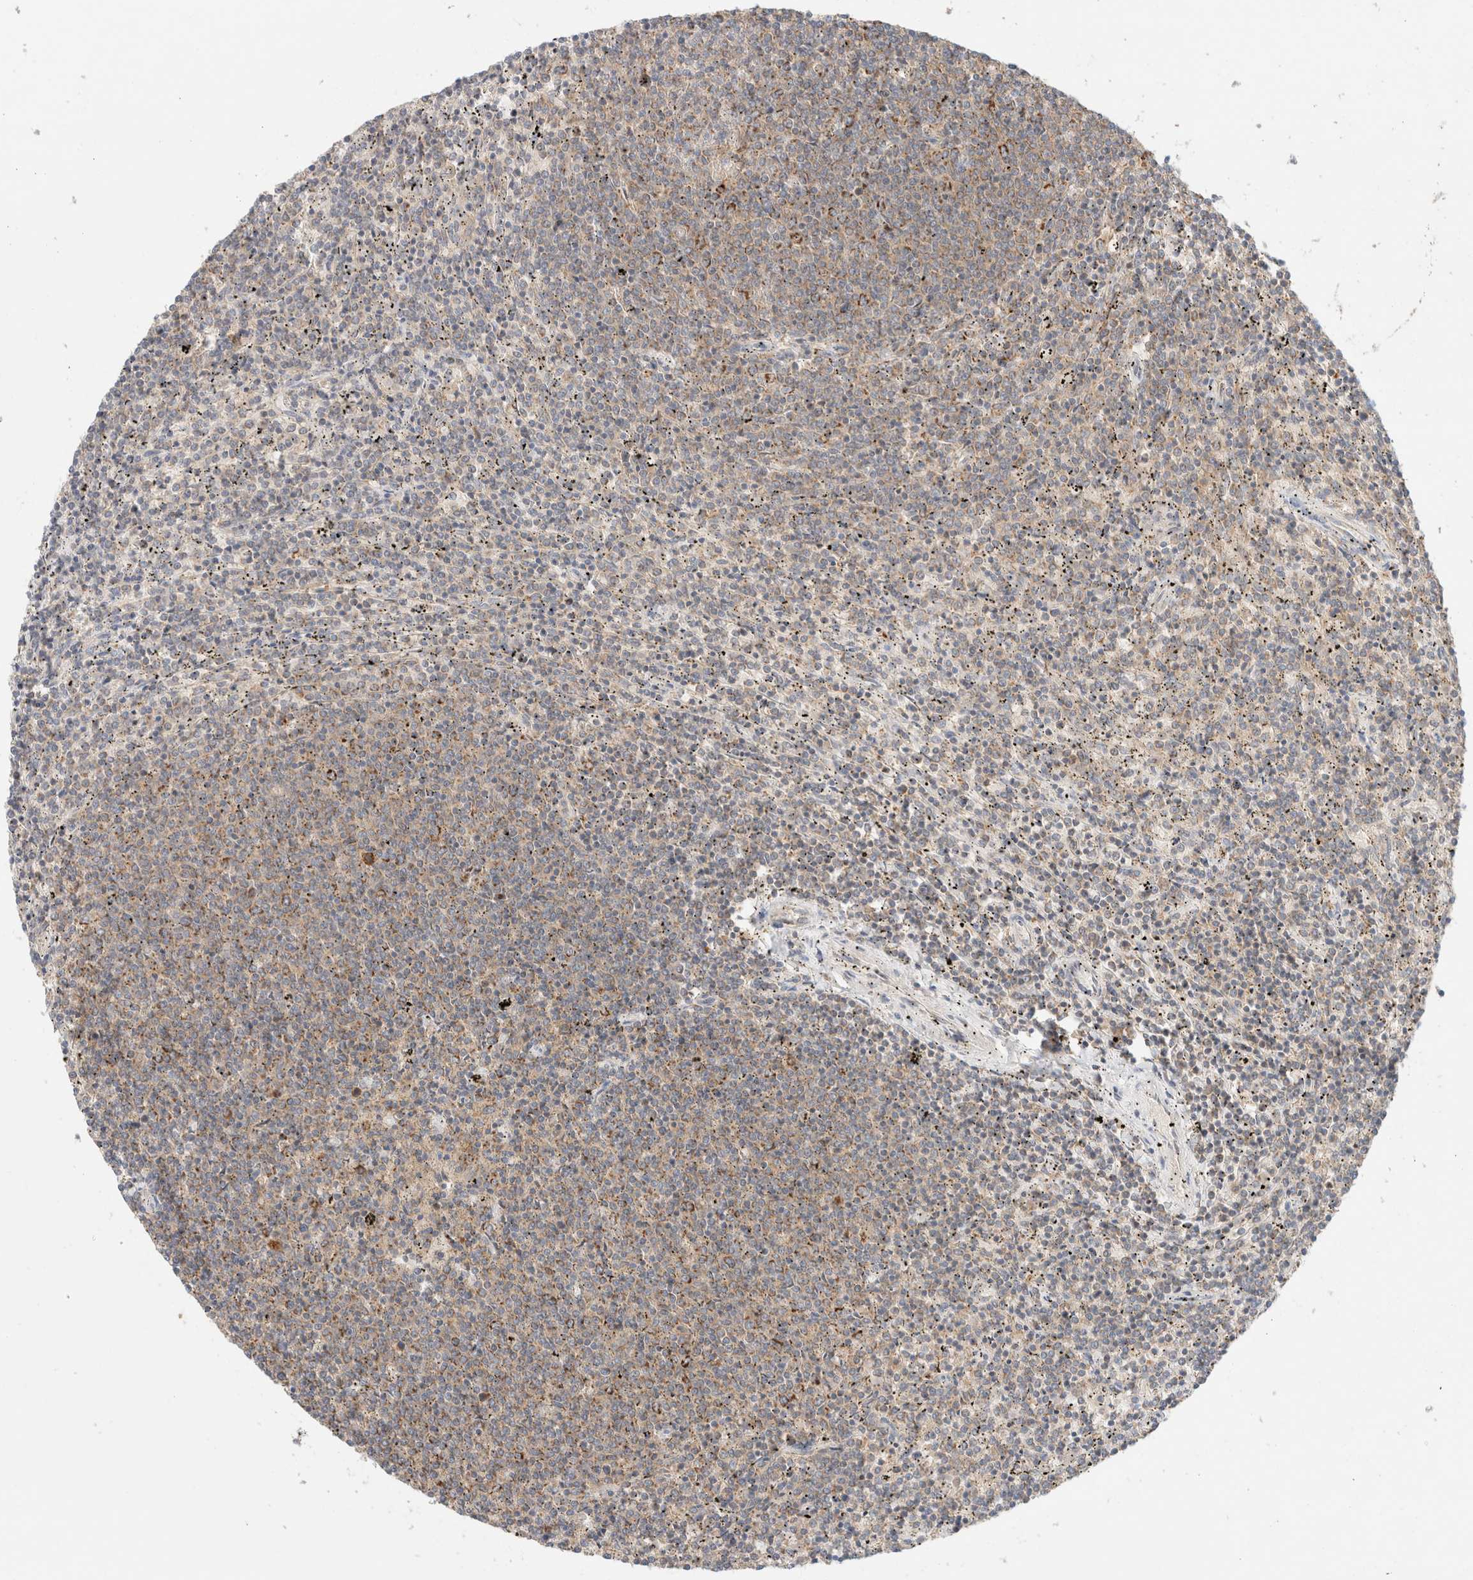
{"staining": {"intensity": "weak", "quantity": ">75%", "location": "cytoplasmic/membranous"}, "tissue": "lymphoma", "cell_type": "Tumor cells", "image_type": "cancer", "snomed": [{"axis": "morphology", "description": "Malignant lymphoma, non-Hodgkin's type, Low grade"}, {"axis": "topography", "description": "Spleen"}], "caption": "Weak cytoplasmic/membranous expression is seen in approximately >75% of tumor cells in lymphoma. (IHC, brightfield microscopy, high magnification).", "gene": "MRM3", "patient": {"sex": "female", "age": 50}}